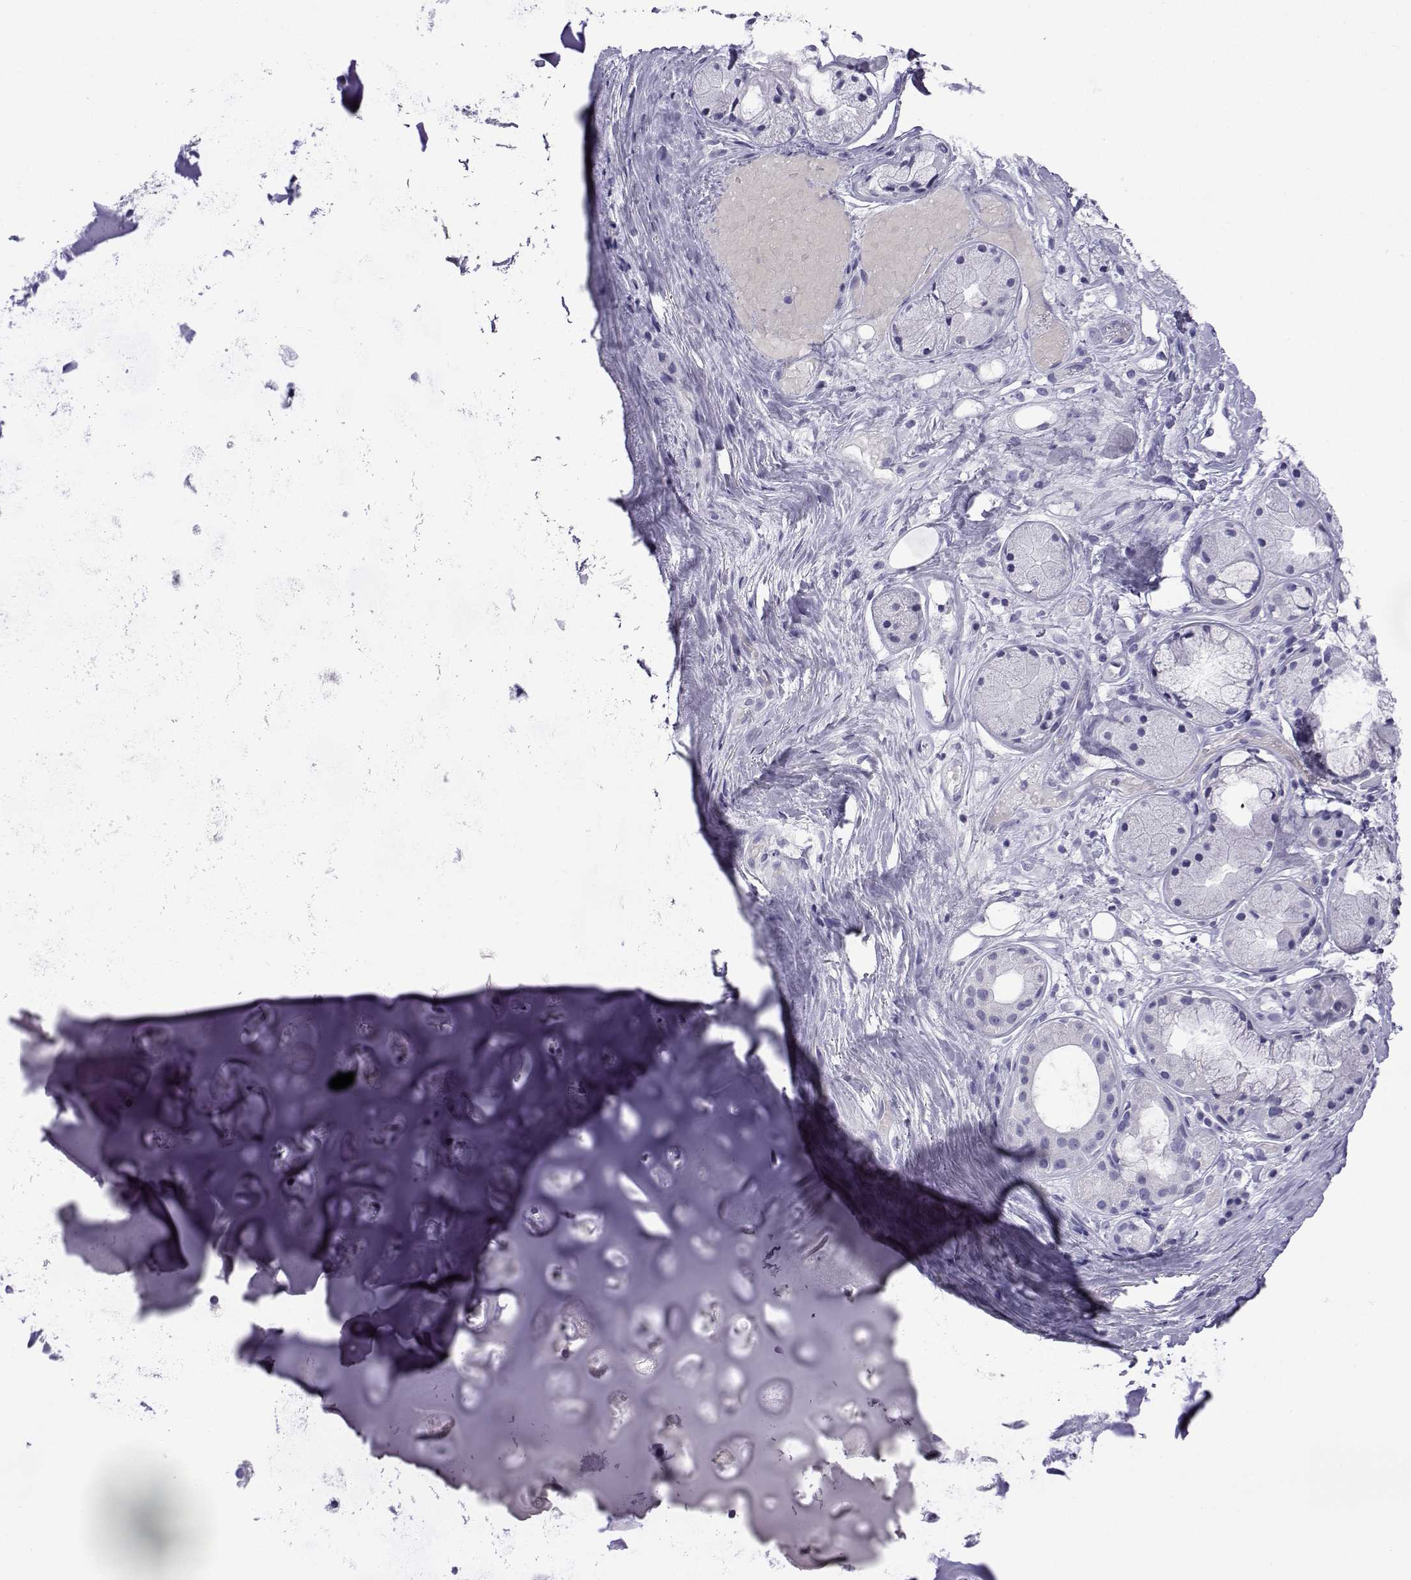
{"staining": {"intensity": "negative", "quantity": "none", "location": "none"}, "tissue": "soft tissue", "cell_type": "Chondrocytes", "image_type": "normal", "snomed": [{"axis": "morphology", "description": "Normal tissue, NOS"}, {"axis": "topography", "description": "Cartilage tissue"}], "caption": "Histopathology image shows no significant protein expression in chondrocytes of normal soft tissue.", "gene": "ACTL7A", "patient": {"sex": "male", "age": 62}}